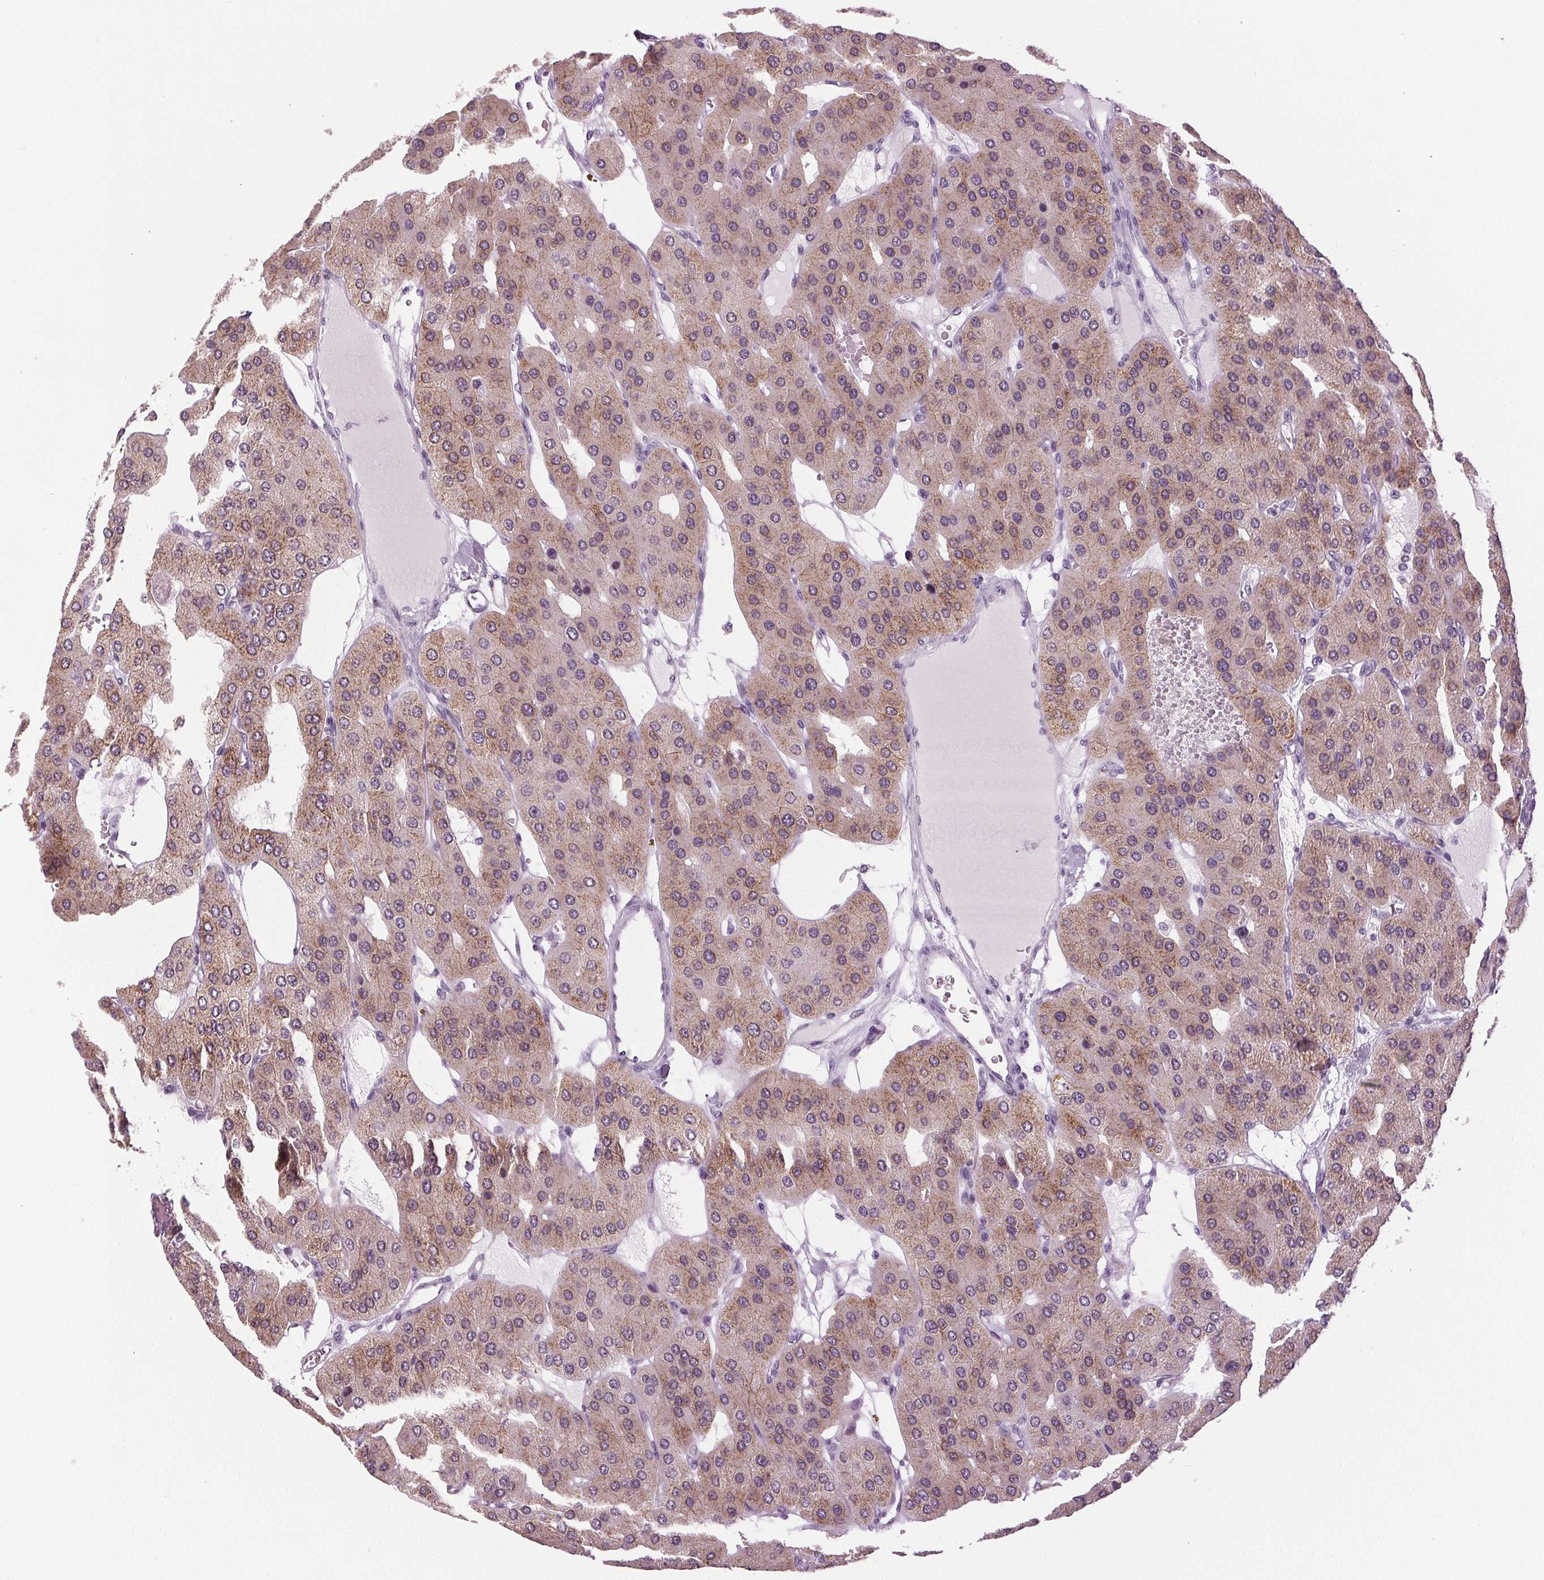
{"staining": {"intensity": "weak", "quantity": ">75%", "location": "cytoplasmic/membranous"}, "tissue": "parathyroid gland", "cell_type": "Glandular cells", "image_type": "normal", "snomed": [{"axis": "morphology", "description": "Normal tissue, NOS"}, {"axis": "morphology", "description": "Adenoma, NOS"}, {"axis": "topography", "description": "Parathyroid gland"}], "caption": "Immunohistochemical staining of unremarkable parathyroid gland shows weak cytoplasmic/membranous protein staining in about >75% of glandular cells.", "gene": "DNAH12", "patient": {"sex": "female", "age": 86}}